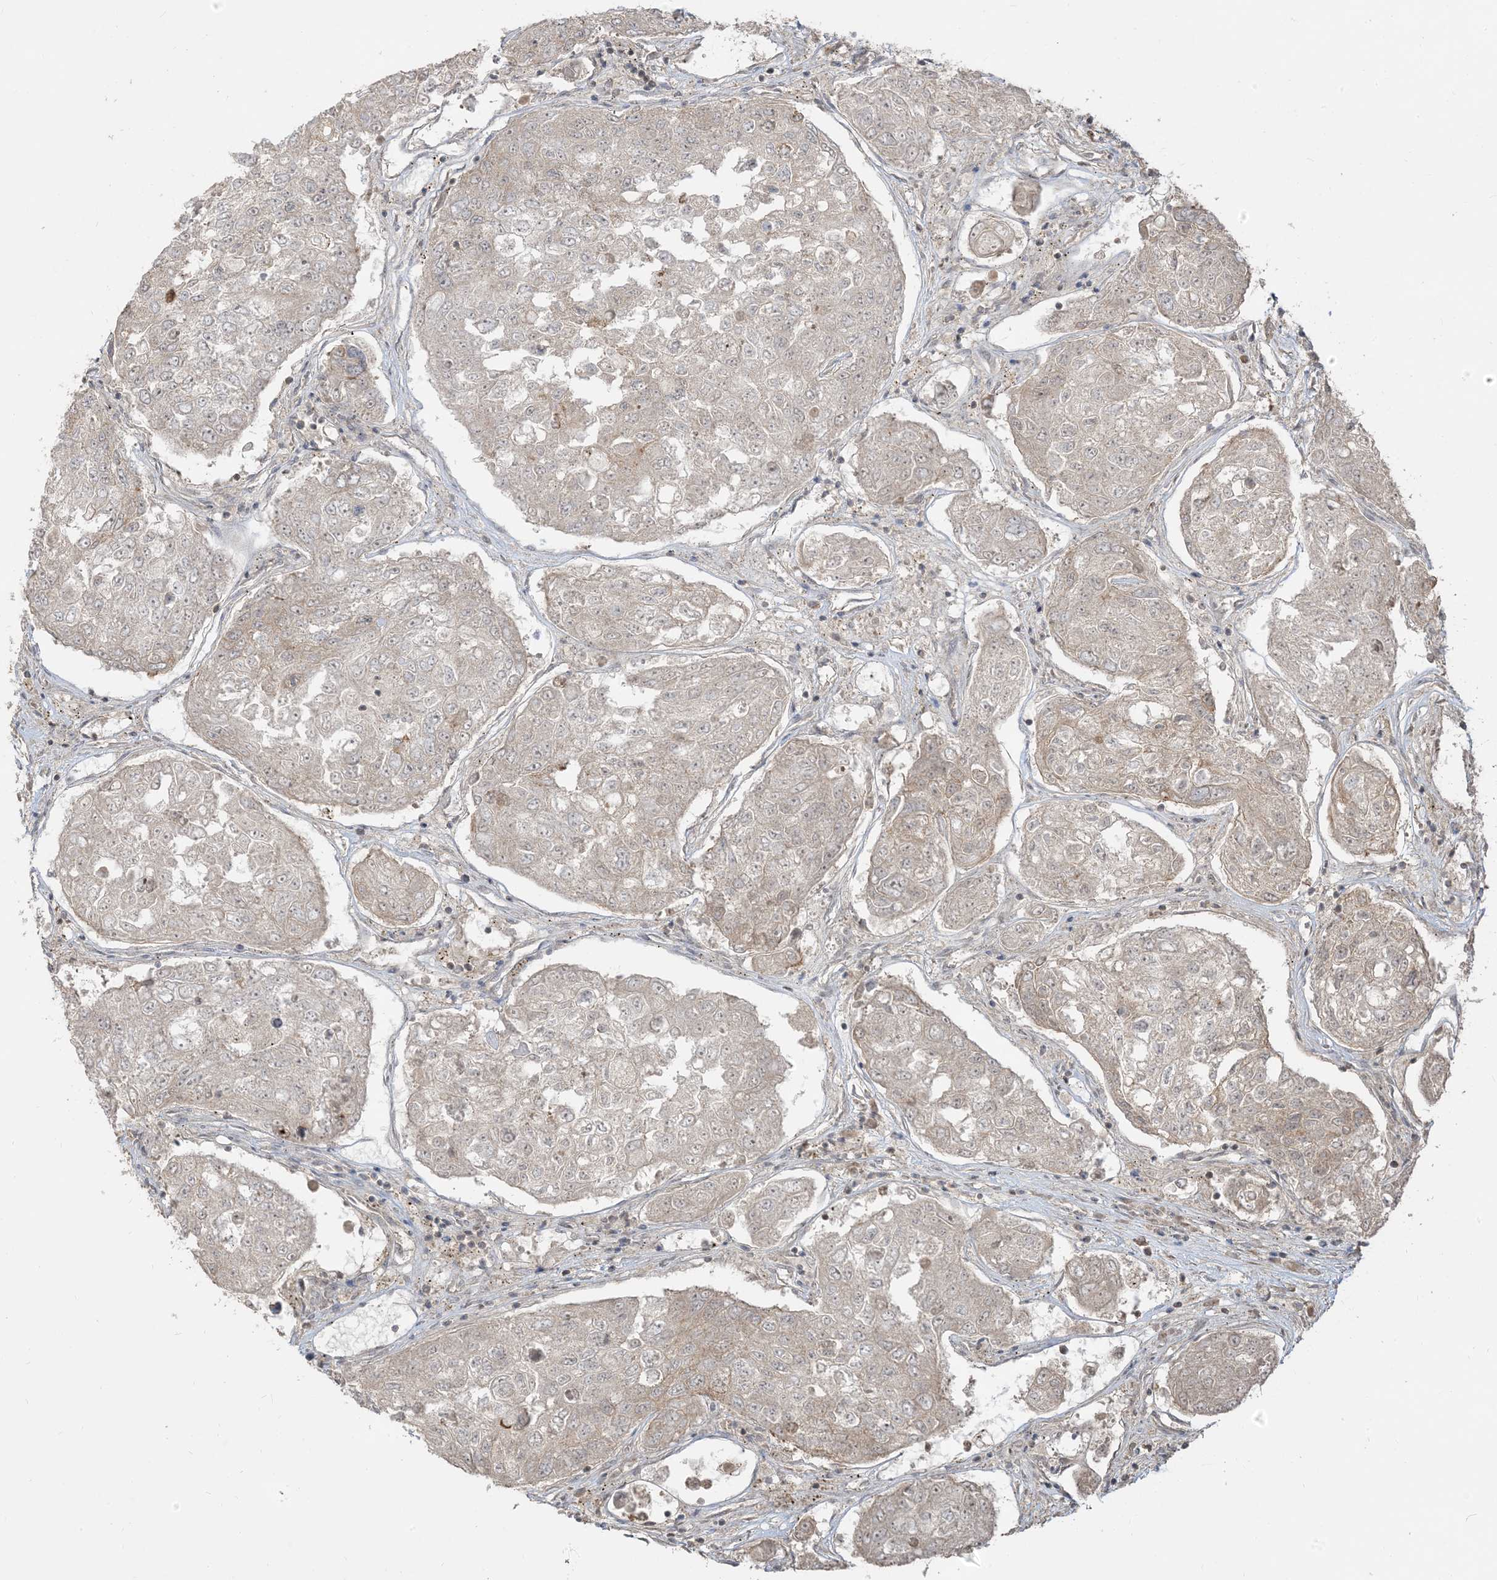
{"staining": {"intensity": "weak", "quantity": "<25%", "location": "cytoplasmic/membranous"}, "tissue": "urothelial cancer", "cell_type": "Tumor cells", "image_type": "cancer", "snomed": [{"axis": "morphology", "description": "Urothelial carcinoma, High grade"}, {"axis": "topography", "description": "Lymph node"}, {"axis": "topography", "description": "Urinary bladder"}], "caption": "Histopathology image shows no significant protein staining in tumor cells of urothelial cancer.", "gene": "TBCC", "patient": {"sex": "male", "age": 51}}